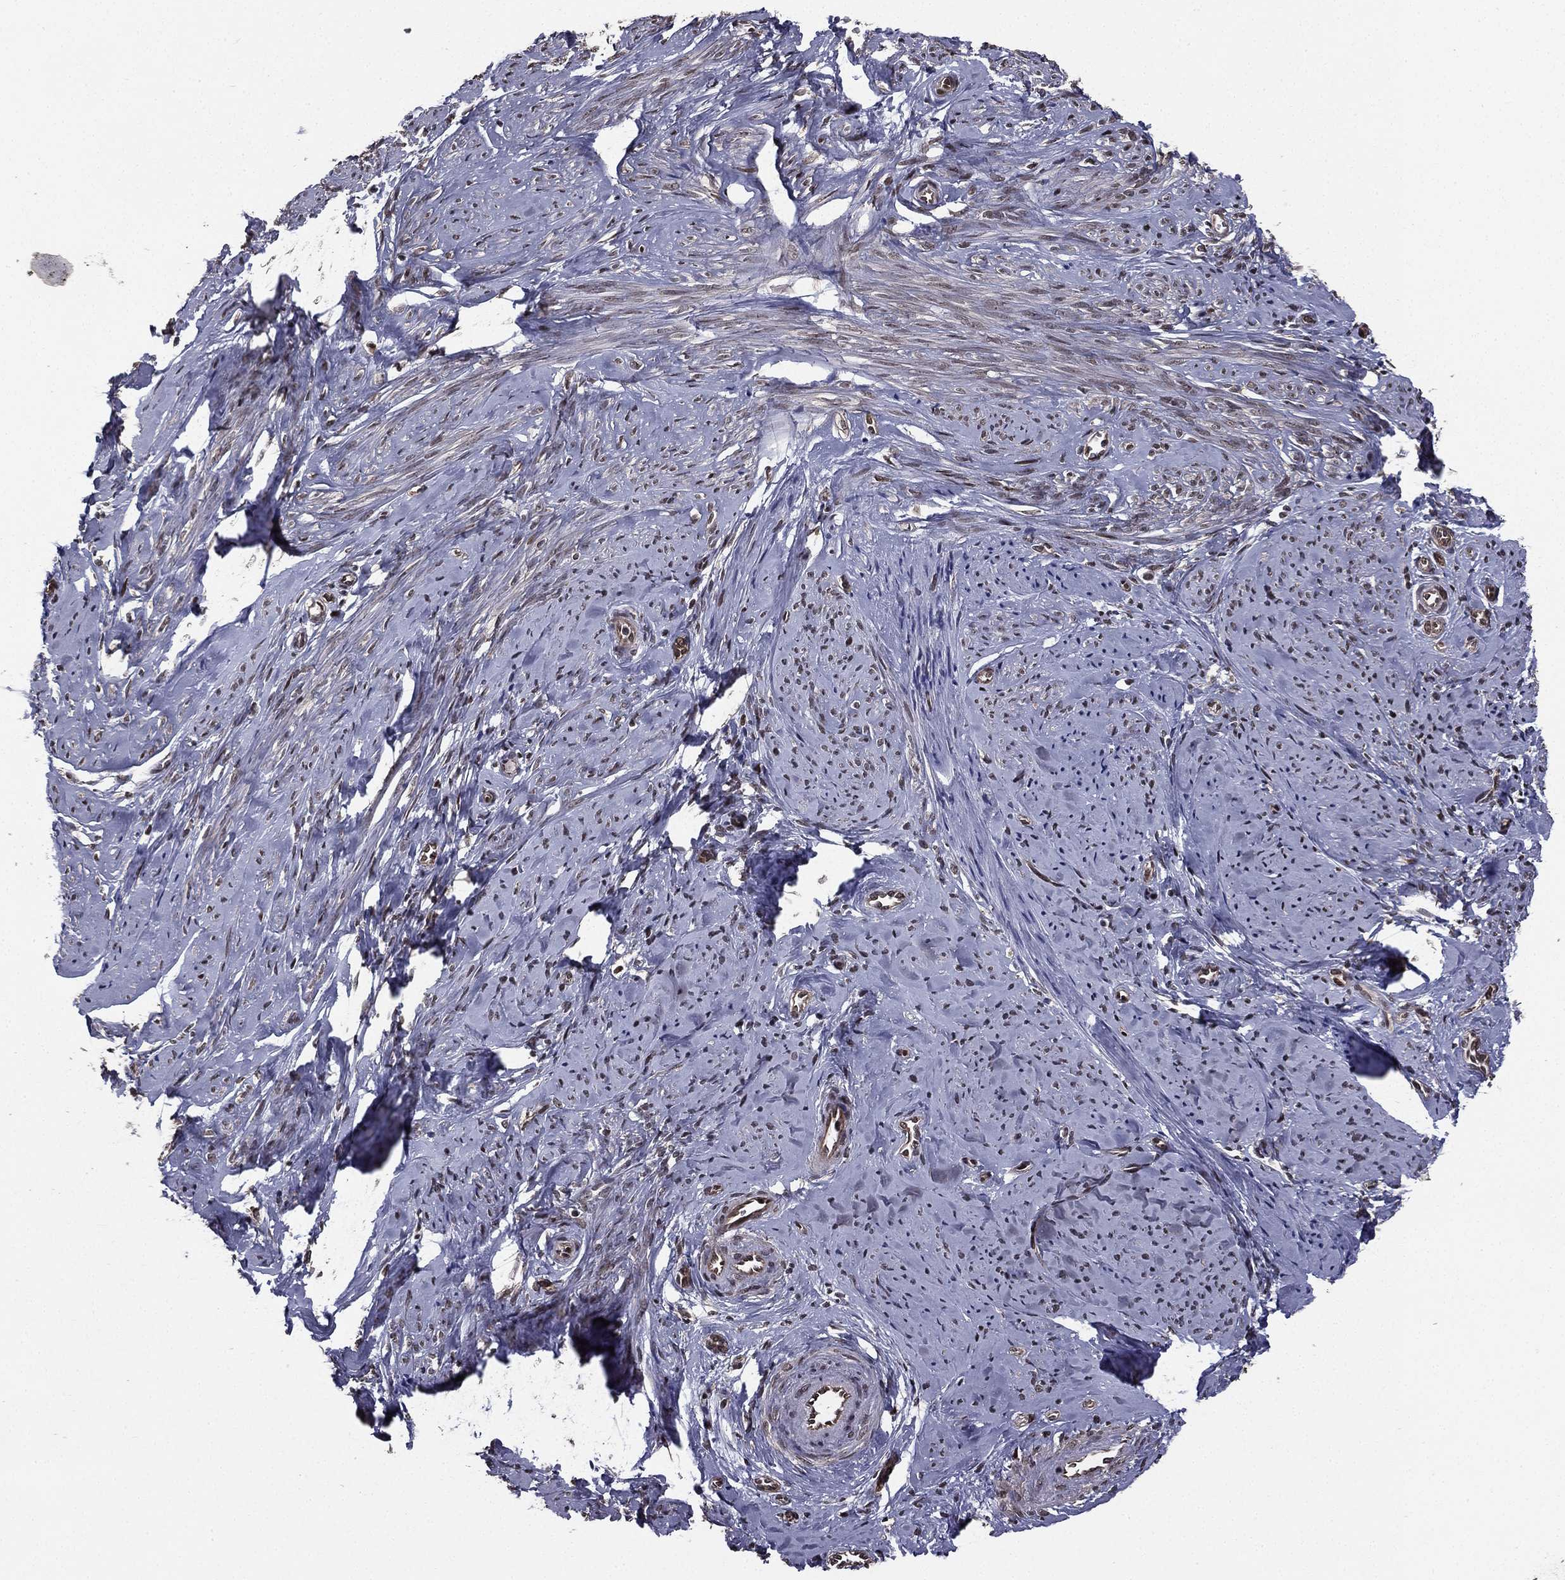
{"staining": {"intensity": "weak", "quantity": "25%-75%", "location": "nuclear"}, "tissue": "smooth muscle", "cell_type": "Smooth muscle cells", "image_type": "normal", "snomed": [{"axis": "morphology", "description": "Normal tissue, NOS"}, {"axis": "topography", "description": "Smooth muscle"}], "caption": "Immunohistochemical staining of unremarkable smooth muscle exhibits weak nuclear protein expression in about 25%-75% of smooth muscle cells.", "gene": "RARB", "patient": {"sex": "female", "age": 48}}